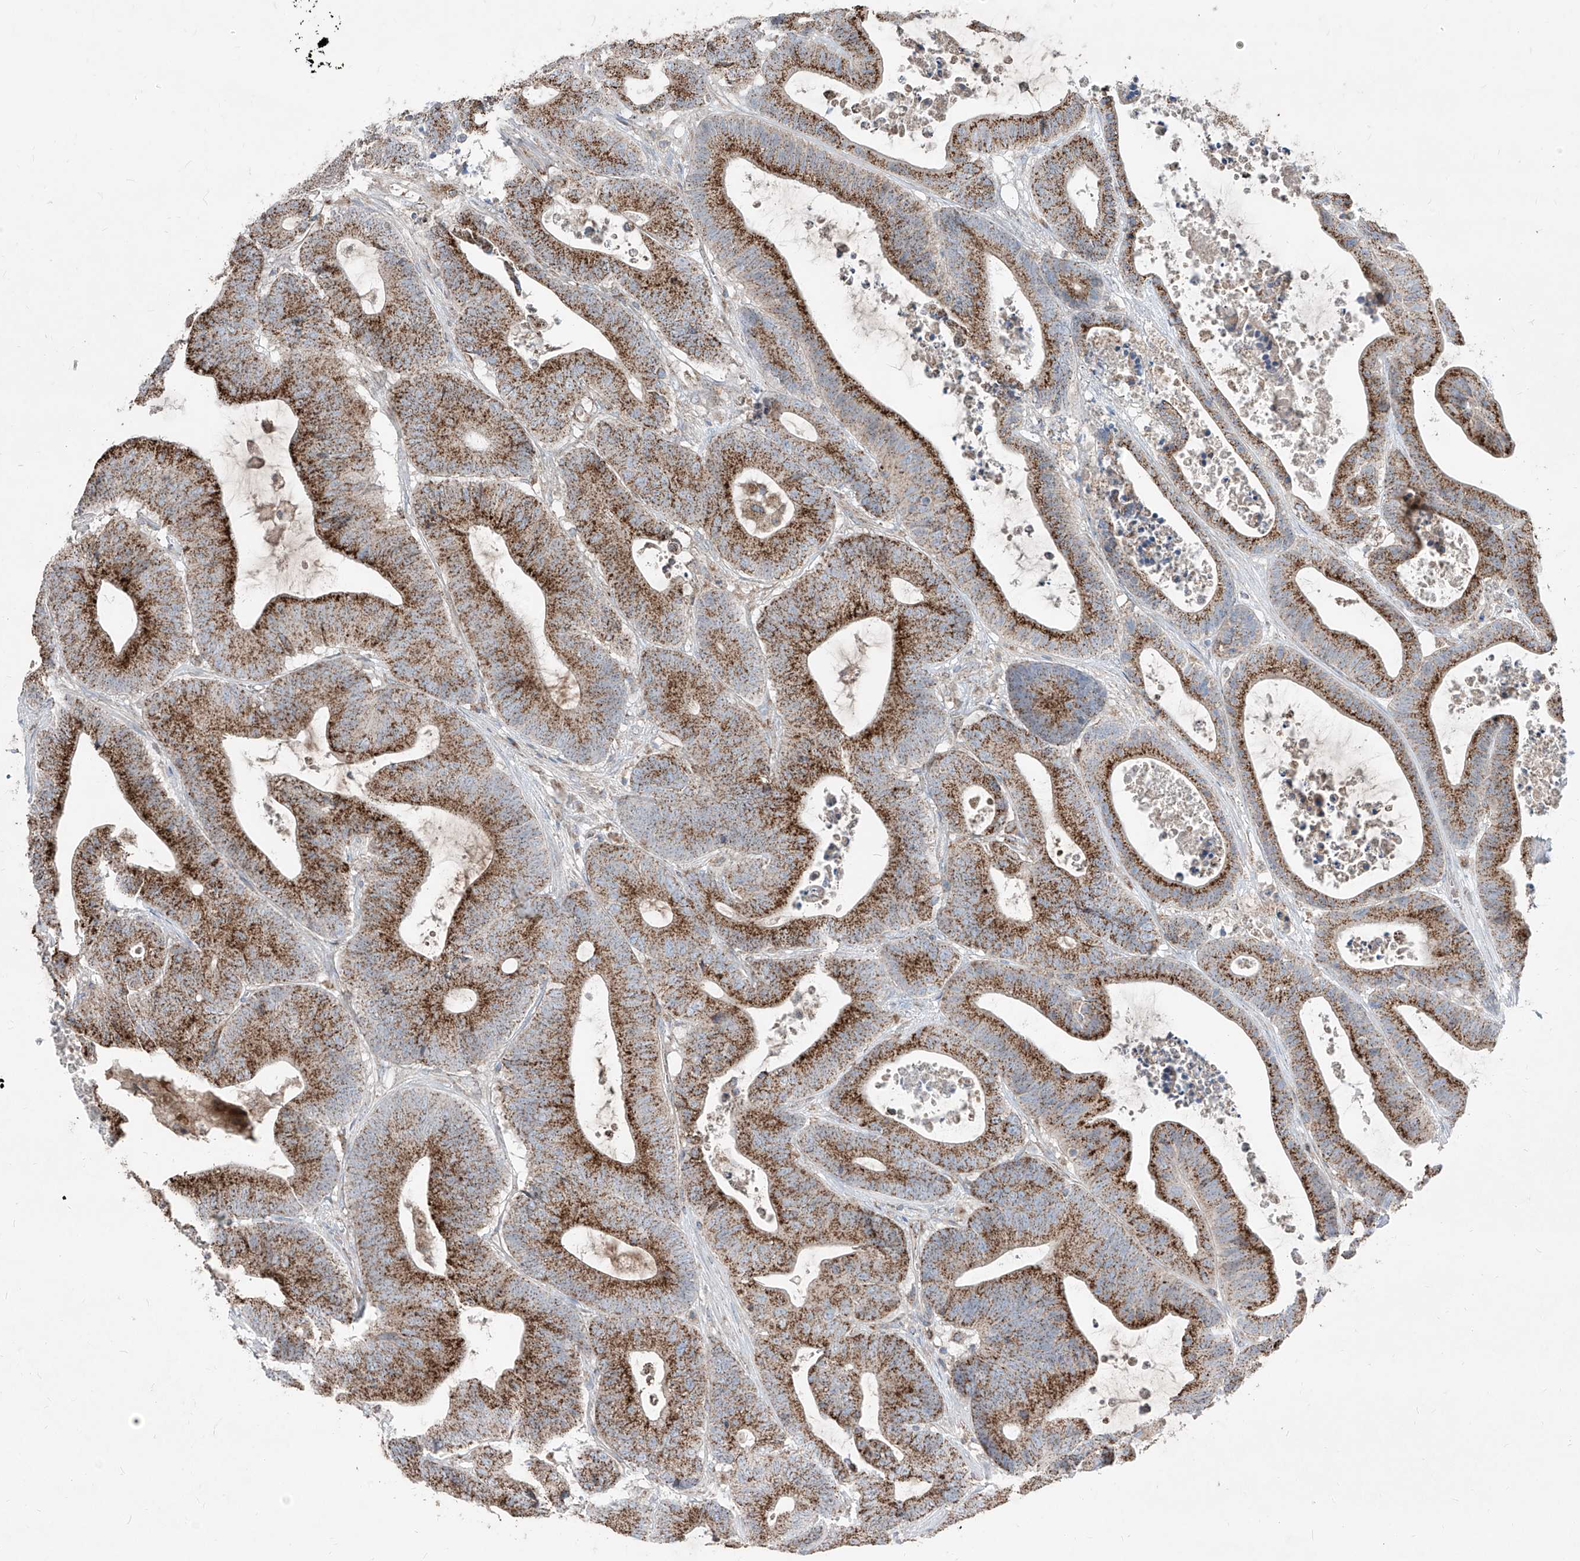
{"staining": {"intensity": "strong", "quantity": ">75%", "location": "cytoplasmic/membranous"}, "tissue": "colorectal cancer", "cell_type": "Tumor cells", "image_type": "cancer", "snomed": [{"axis": "morphology", "description": "Adenocarcinoma, NOS"}, {"axis": "topography", "description": "Colon"}], "caption": "Human colorectal adenocarcinoma stained with a brown dye shows strong cytoplasmic/membranous positive positivity in approximately >75% of tumor cells.", "gene": "ABCD3", "patient": {"sex": "female", "age": 84}}